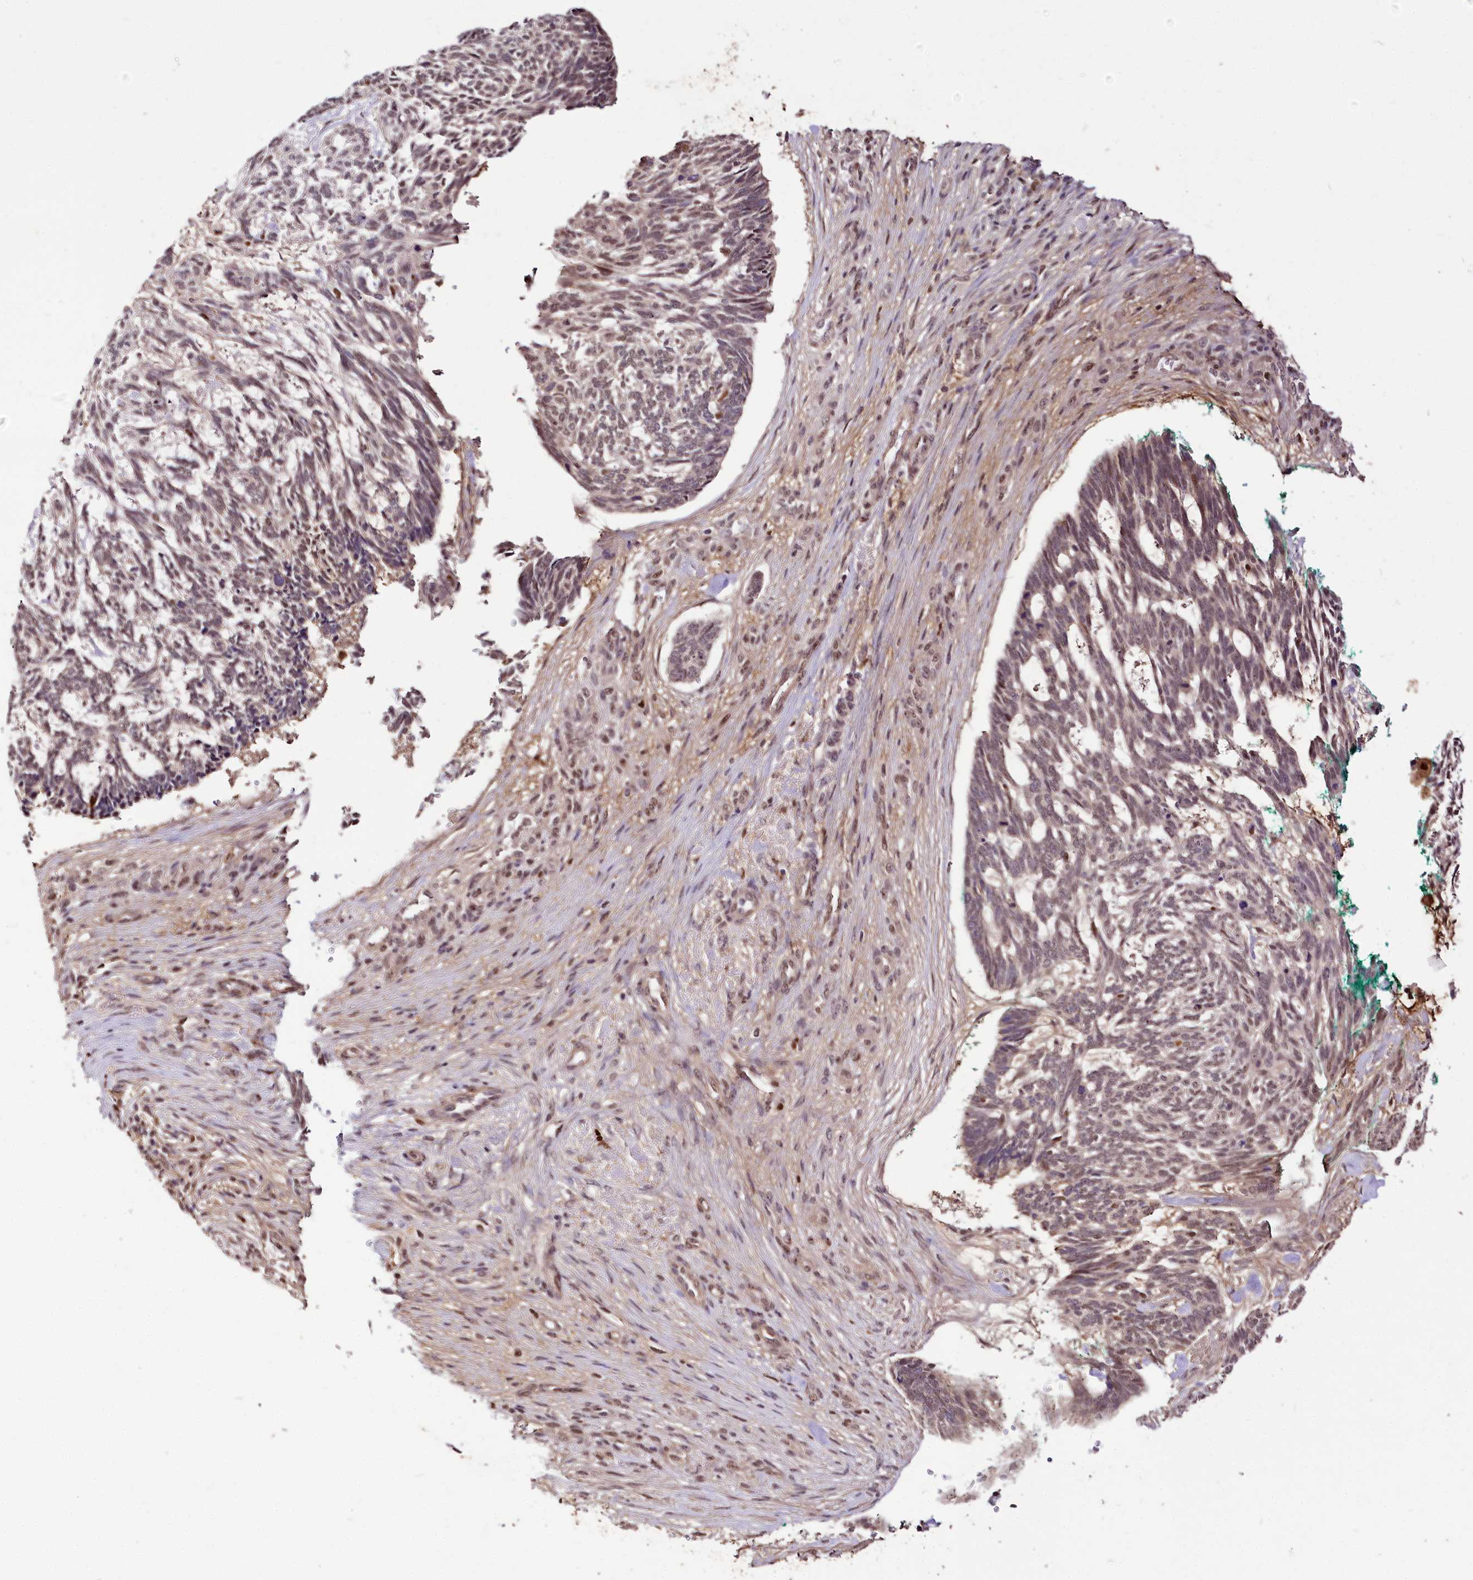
{"staining": {"intensity": "weak", "quantity": "25%-75%", "location": "cytoplasmic/membranous,nuclear"}, "tissue": "skin cancer", "cell_type": "Tumor cells", "image_type": "cancer", "snomed": [{"axis": "morphology", "description": "Basal cell carcinoma"}, {"axis": "topography", "description": "Skin"}], "caption": "High-power microscopy captured an immunohistochemistry image of skin cancer, revealing weak cytoplasmic/membranous and nuclear staining in approximately 25%-75% of tumor cells. Using DAB (3,3'-diaminobenzidine) (brown) and hematoxylin (blue) stains, captured at high magnification using brightfield microscopy.", "gene": "GNL3L", "patient": {"sex": "male", "age": 88}}